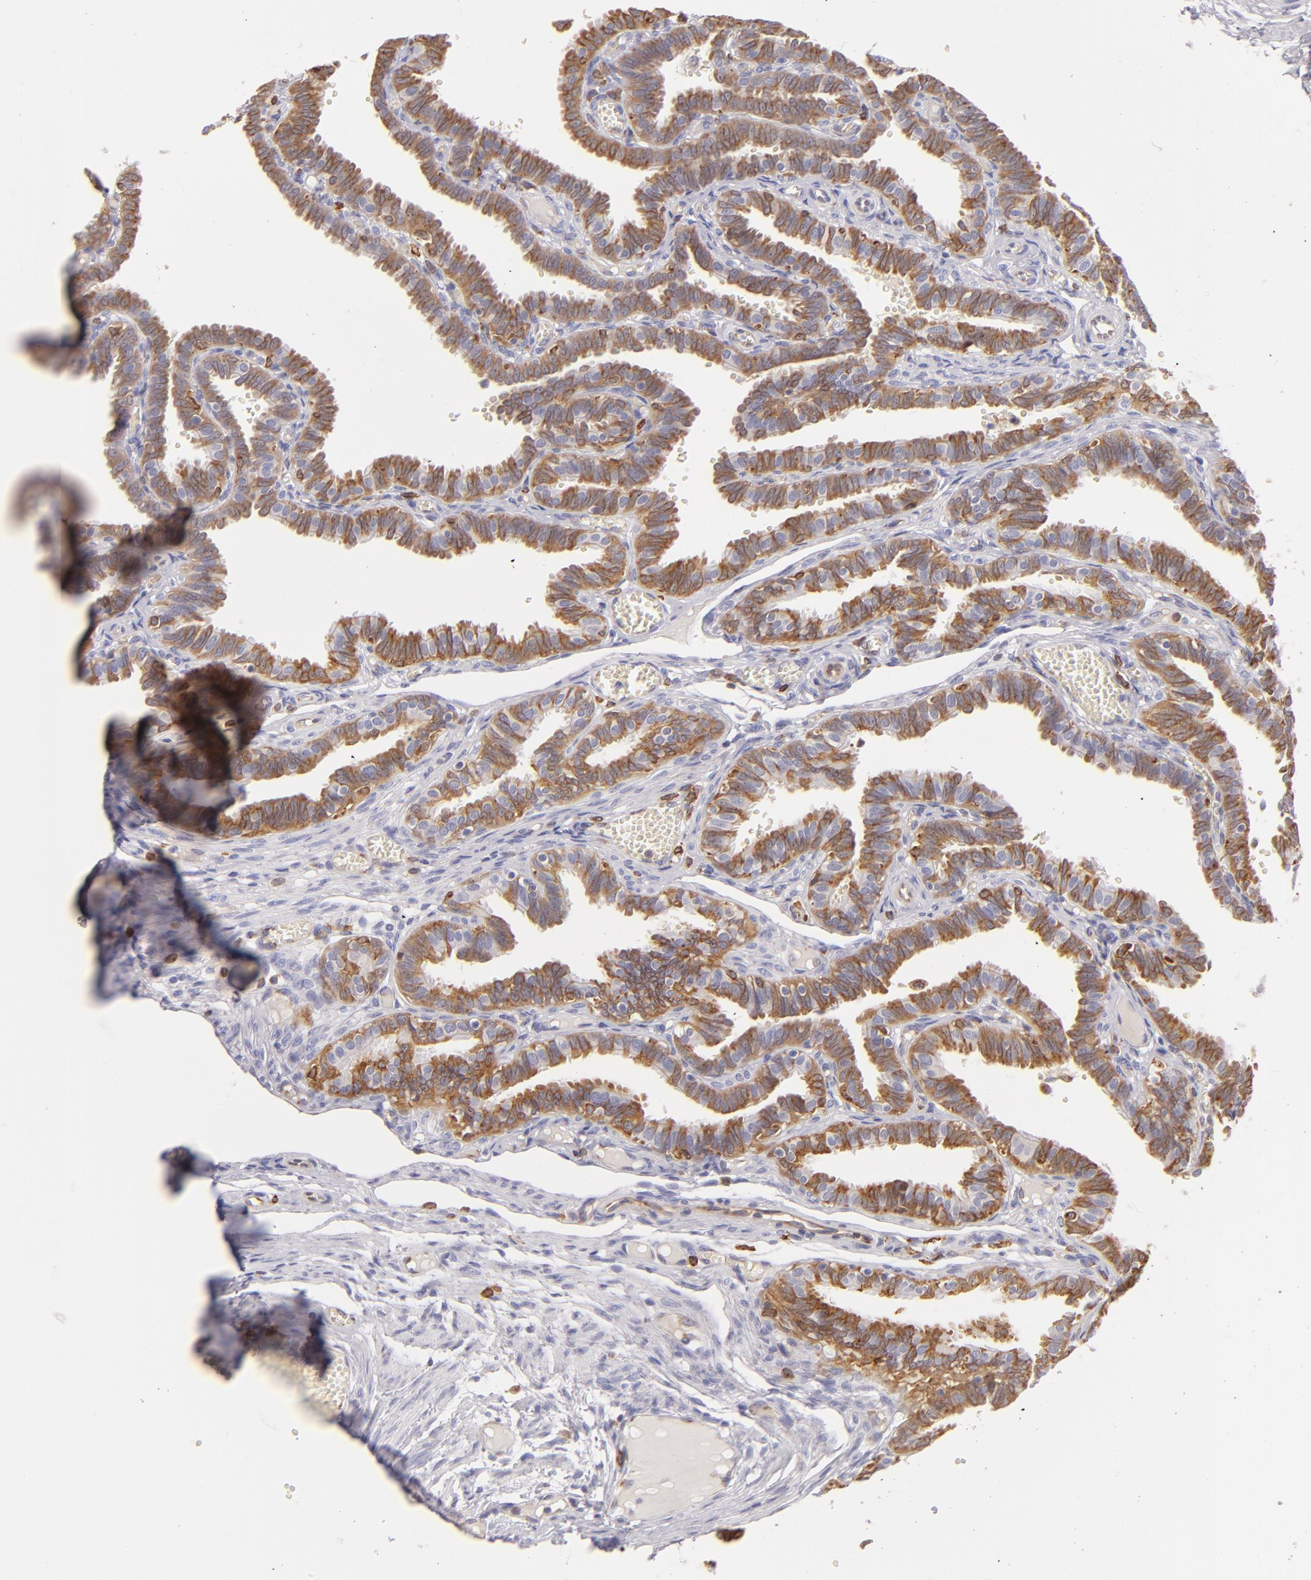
{"staining": {"intensity": "moderate", "quantity": ">75%", "location": "cytoplasmic/membranous"}, "tissue": "fallopian tube", "cell_type": "Glandular cells", "image_type": "normal", "snomed": [{"axis": "morphology", "description": "Normal tissue, NOS"}, {"axis": "topography", "description": "Fallopian tube"}], "caption": "Glandular cells display medium levels of moderate cytoplasmic/membranous staining in approximately >75% of cells in normal human fallopian tube.", "gene": "CD74", "patient": {"sex": "female", "age": 29}}